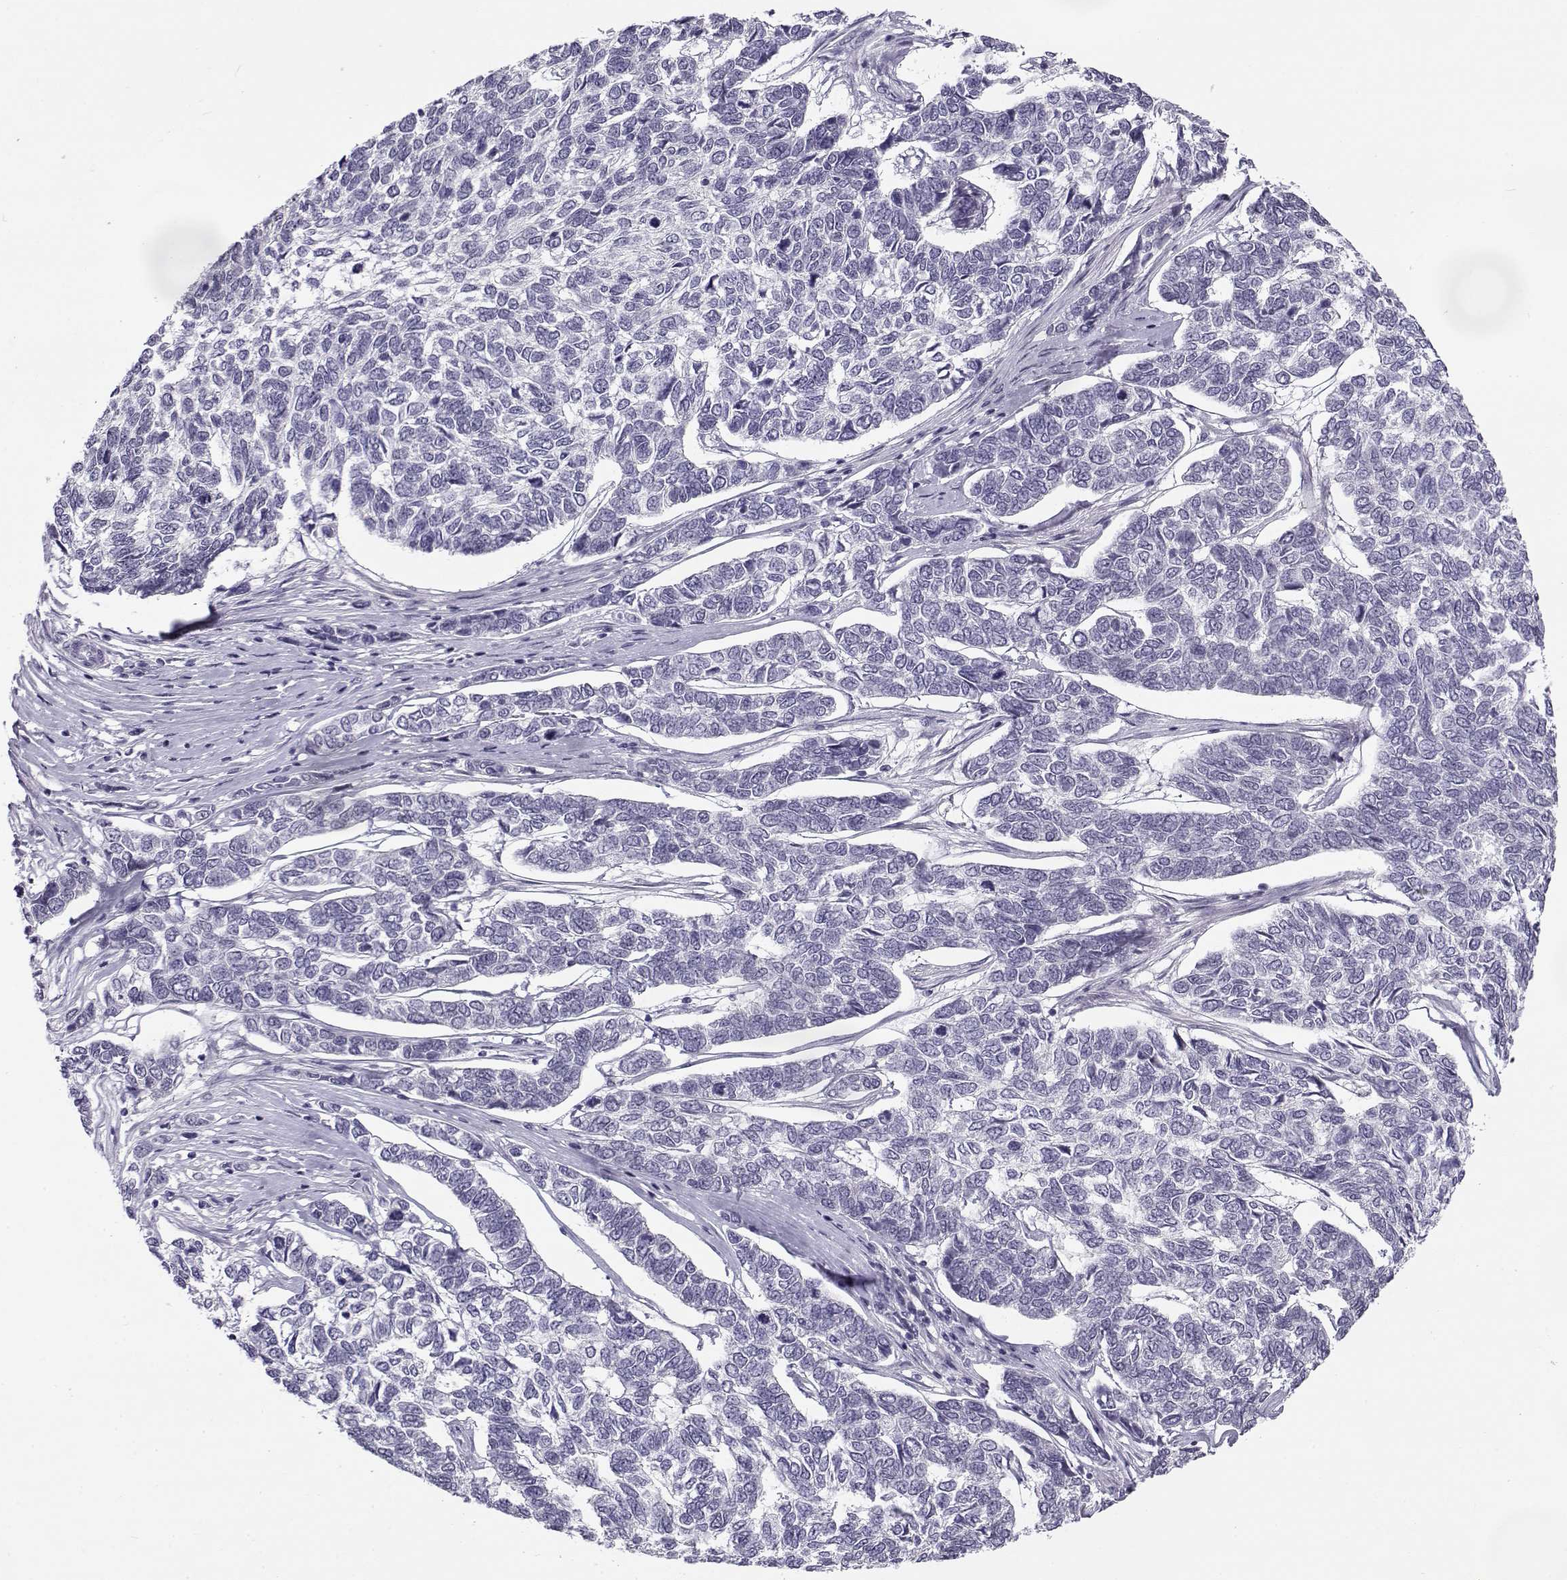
{"staining": {"intensity": "negative", "quantity": "none", "location": "none"}, "tissue": "skin cancer", "cell_type": "Tumor cells", "image_type": "cancer", "snomed": [{"axis": "morphology", "description": "Basal cell carcinoma"}, {"axis": "topography", "description": "Skin"}], "caption": "Skin cancer (basal cell carcinoma) was stained to show a protein in brown. There is no significant positivity in tumor cells.", "gene": "TEX55", "patient": {"sex": "female", "age": 65}}